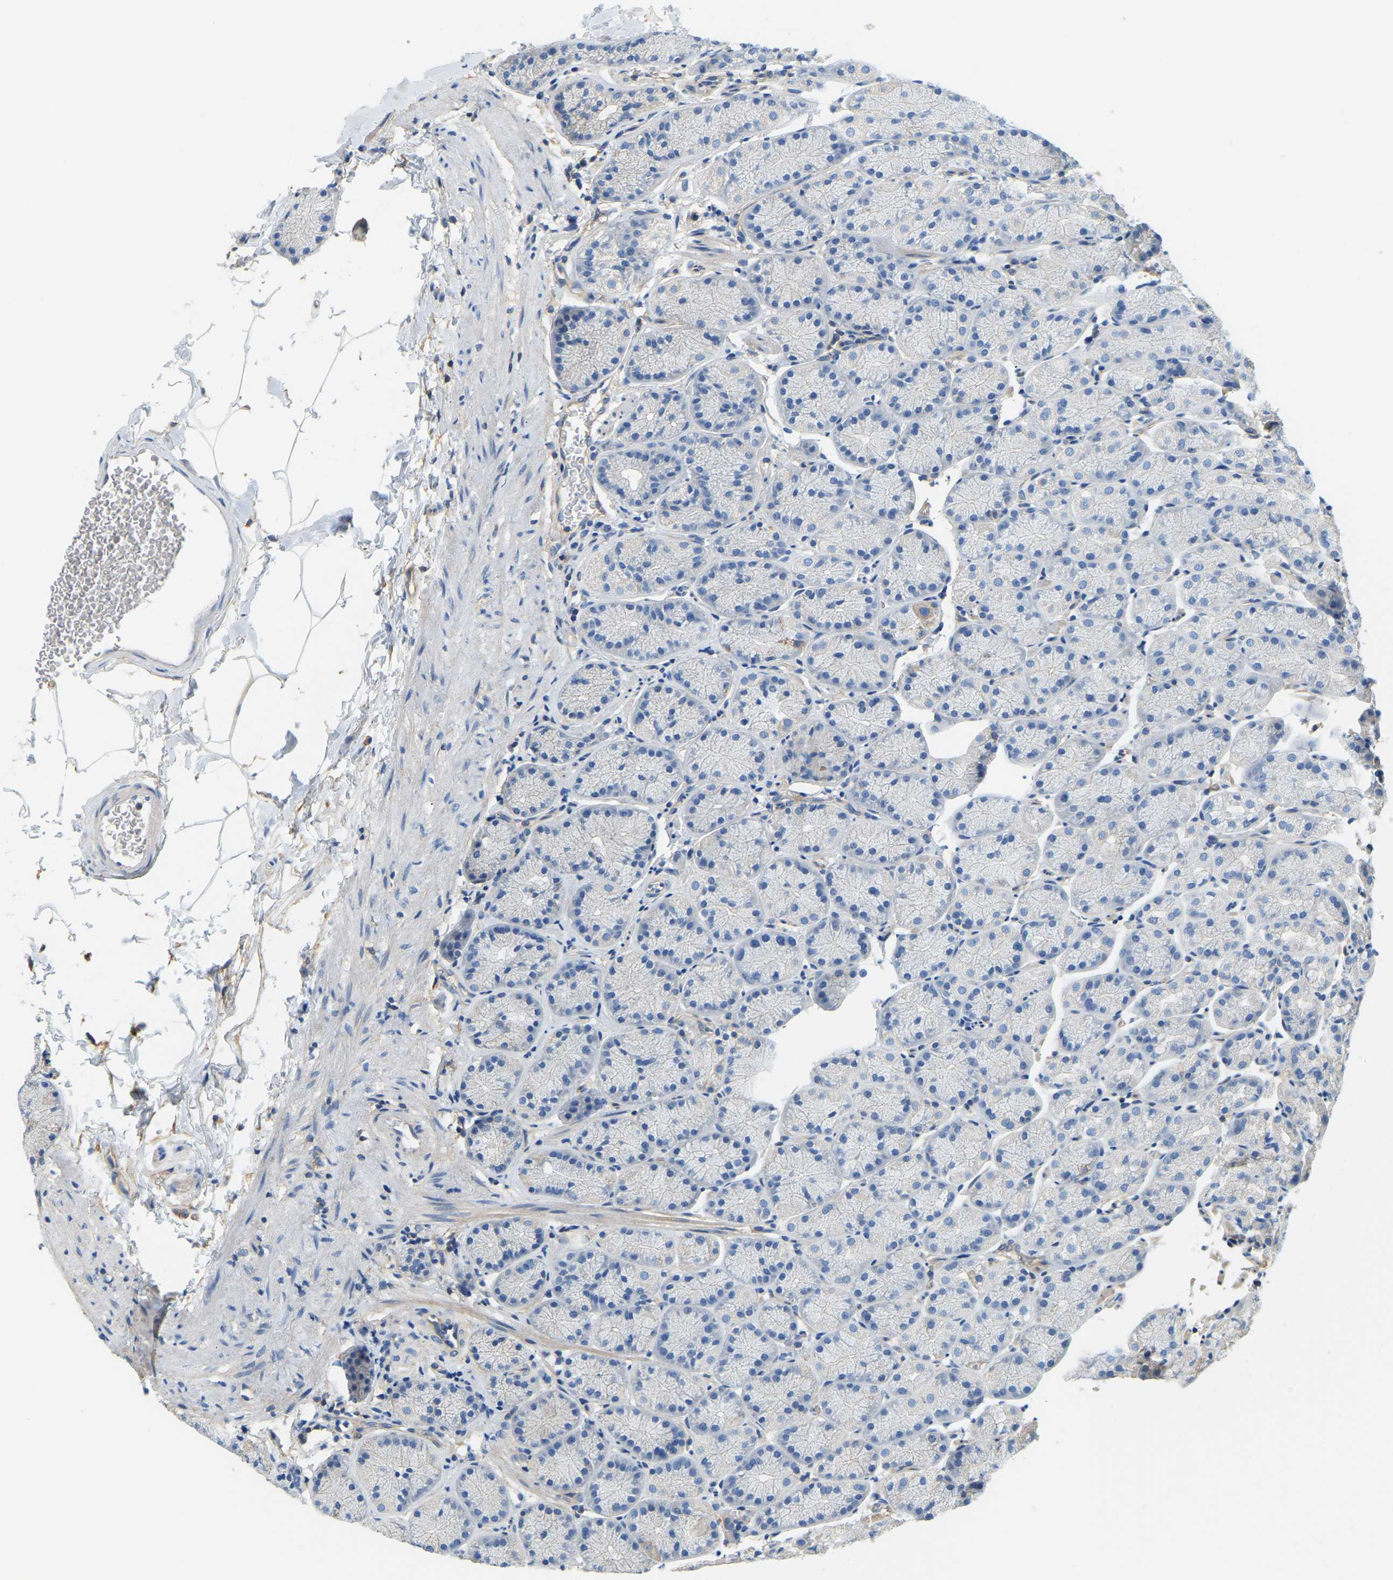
{"staining": {"intensity": "moderate", "quantity": "25%-75%", "location": "cytoplasmic/membranous"}, "tissue": "stomach", "cell_type": "Glandular cells", "image_type": "normal", "snomed": [{"axis": "morphology", "description": "Normal tissue, NOS"}, {"axis": "topography", "description": "Stomach"}], "caption": "Immunohistochemistry (DAB (3,3'-diaminobenzidine)) staining of benign human stomach shows moderate cytoplasmic/membranous protein staining in approximately 25%-75% of glandular cells. Nuclei are stained in blue.", "gene": "AHNAK", "patient": {"sex": "male", "age": 42}}